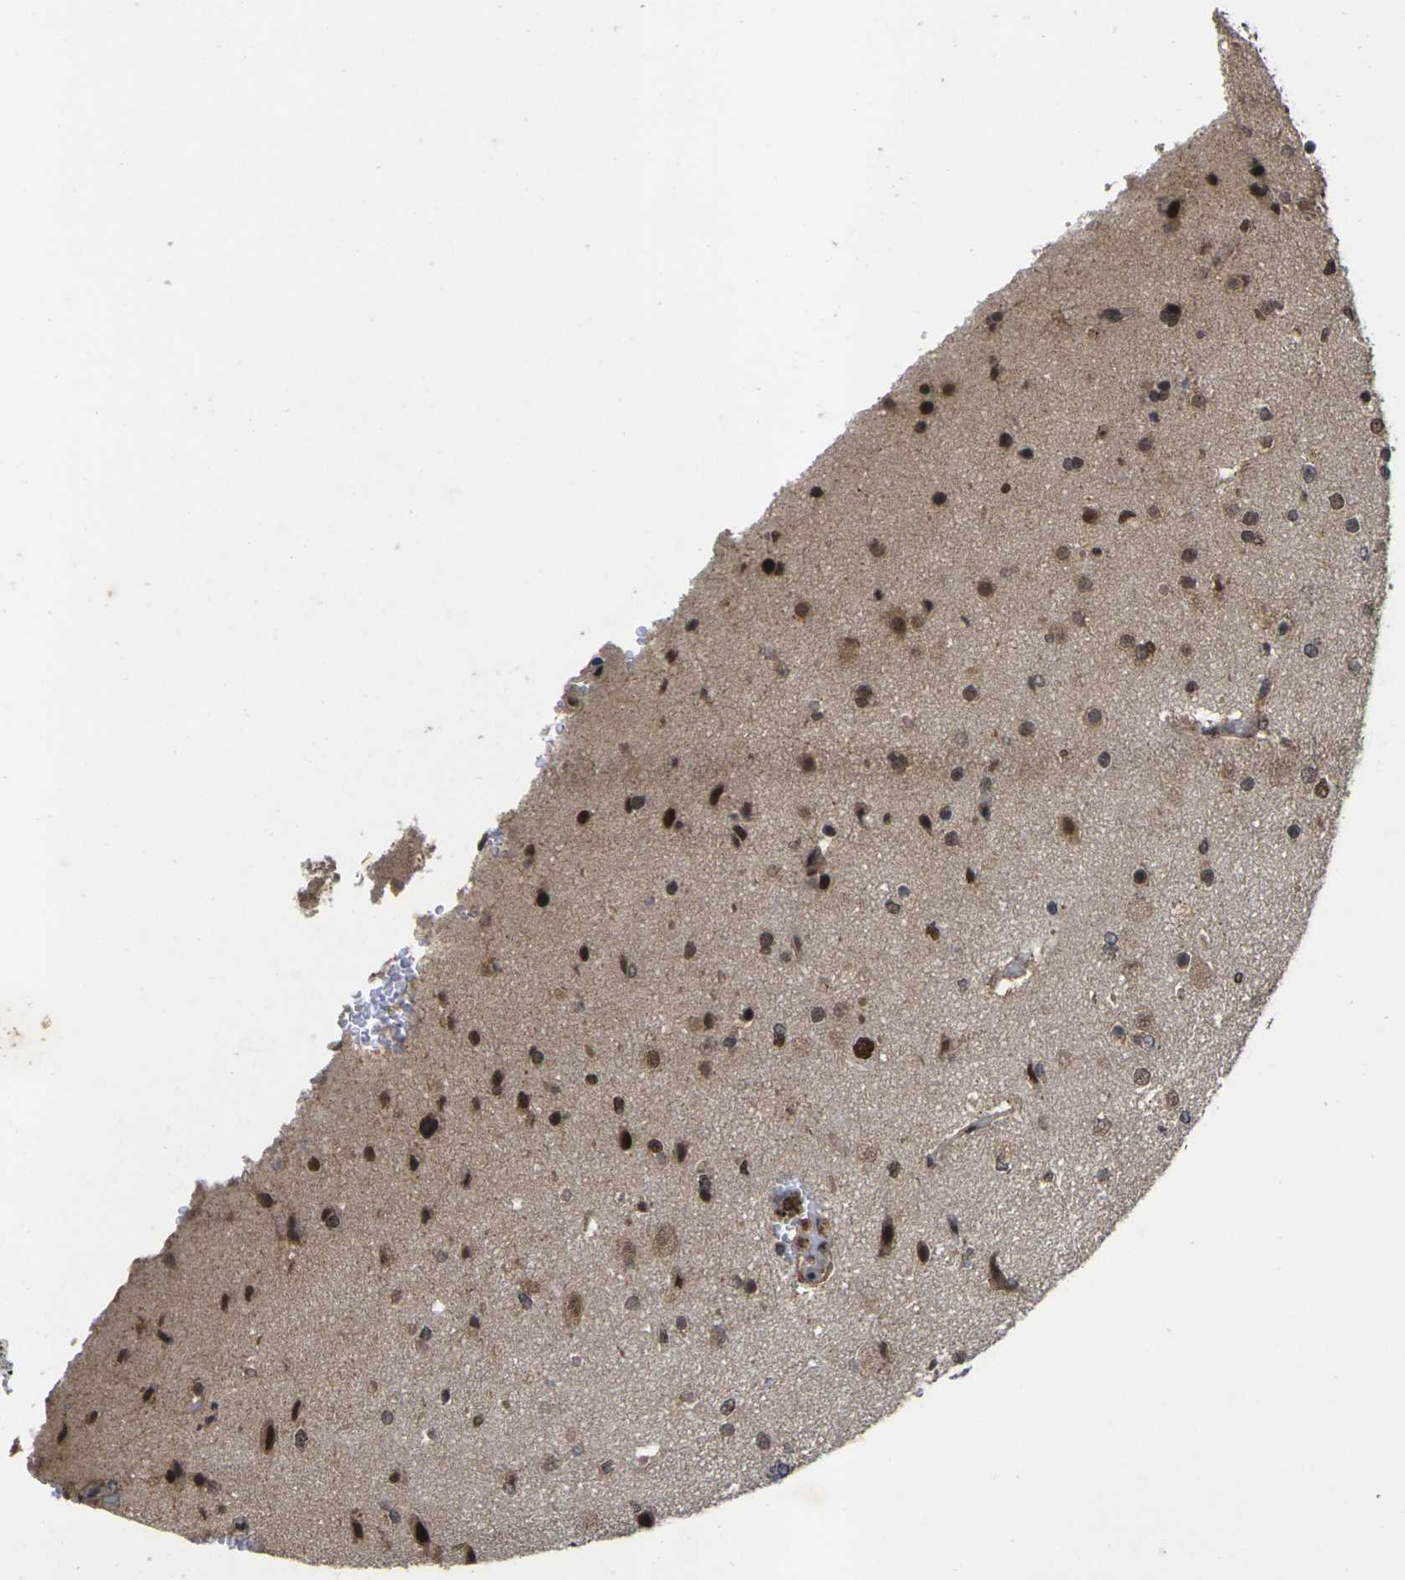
{"staining": {"intensity": "moderate", "quantity": "25%-75%", "location": "nuclear"}, "tissue": "glioma", "cell_type": "Tumor cells", "image_type": "cancer", "snomed": [{"axis": "morphology", "description": "Glioma, malignant, High grade"}, {"axis": "topography", "description": "Brain"}], "caption": "A high-resolution image shows IHC staining of glioma, which demonstrates moderate nuclear positivity in approximately 25%-75% of tumor cells.", "gene": "GTF2E1", "patient": {"sex": "male", "age": 71}}